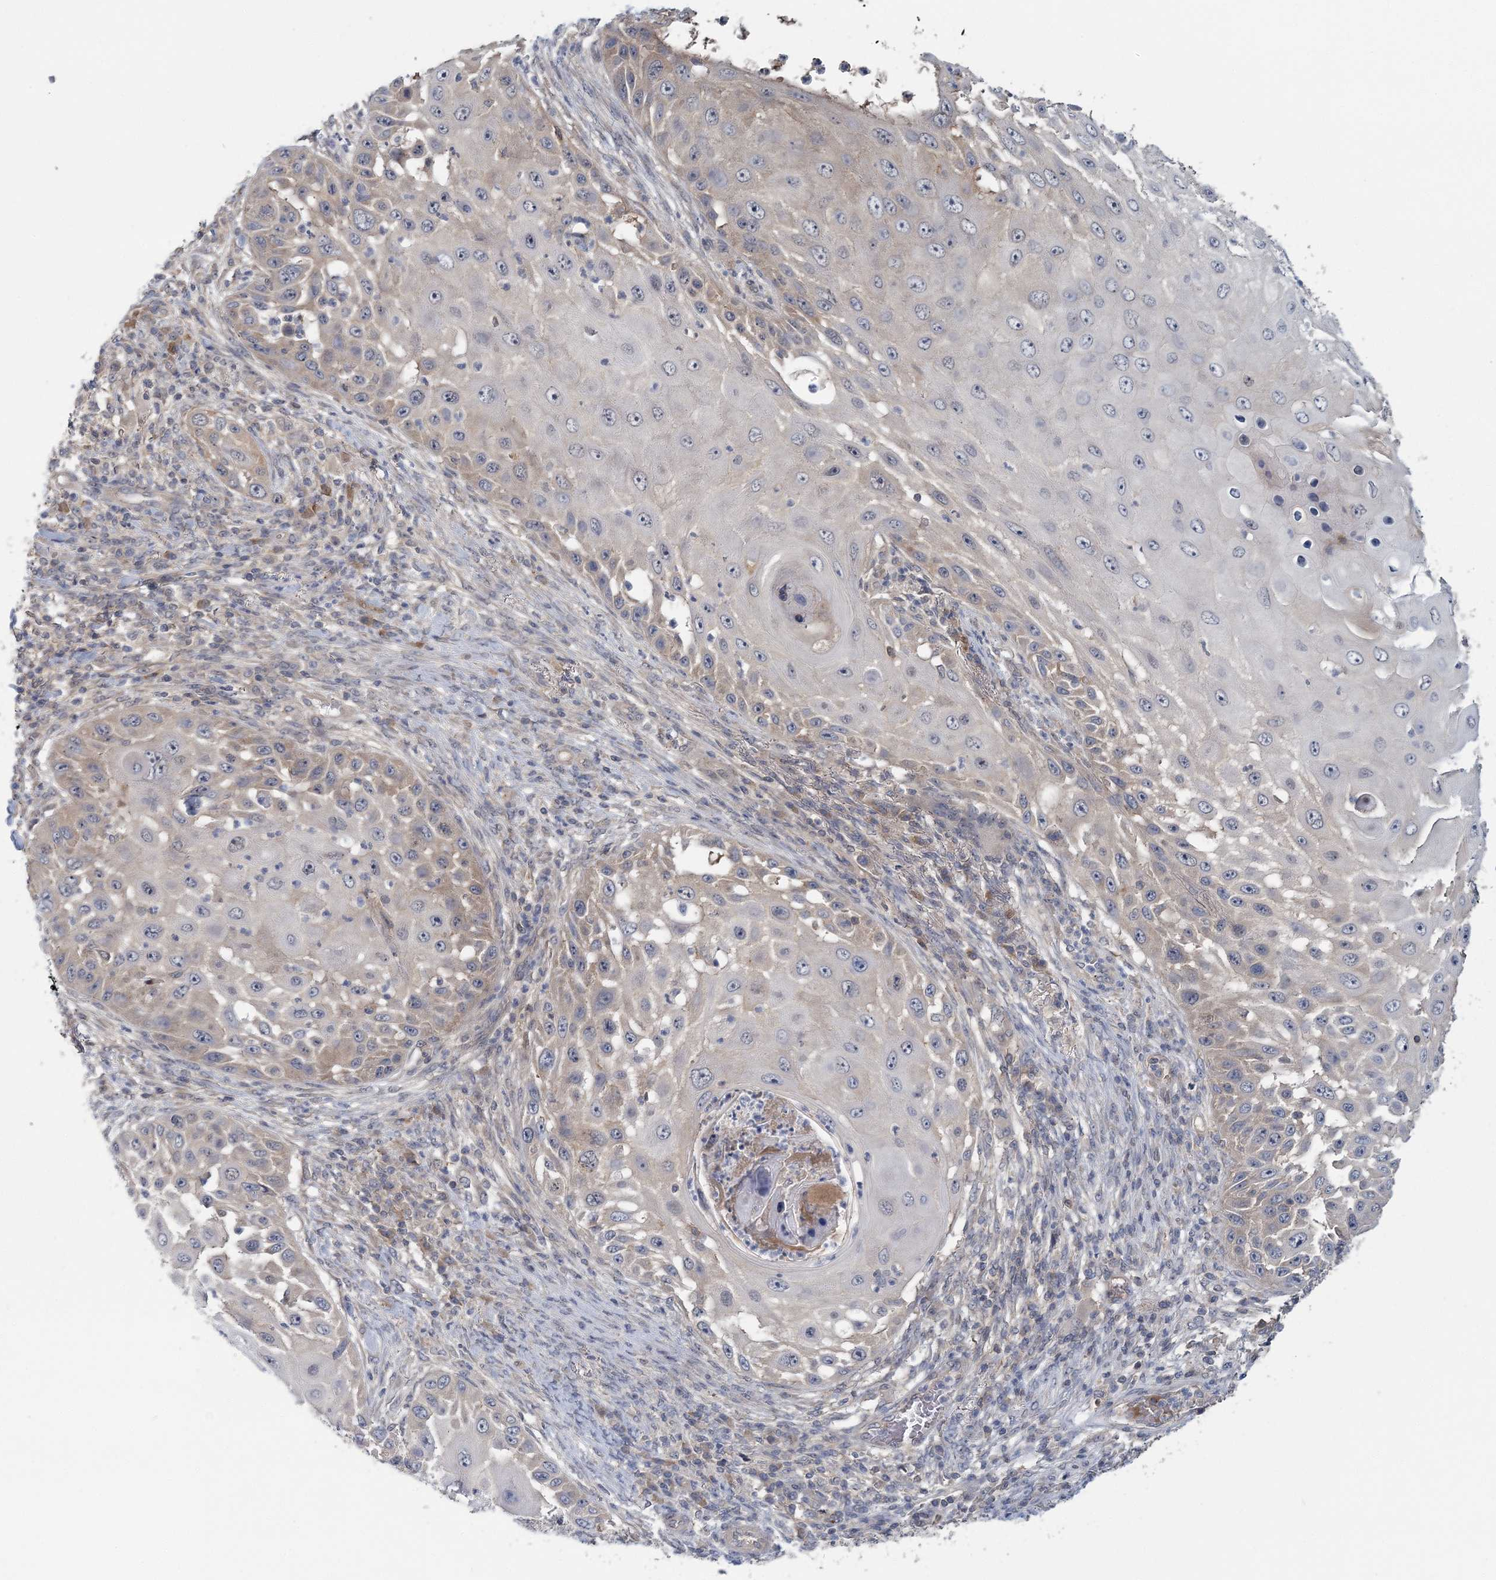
{"staining": {"intensity": "negative", "quantity": "none", "location": "none"}, "tissue": "skin cancer", "cell_type": "Tumor cells", "image_type": "cancer", "snomed": [{"axis": "morphology", "description": "Squamous cell carcinoma, NOS"}, {"axis": "topography", "description": "Skin"}], "caption": "A photomicrograph of squamous cell carcinoma (skin) stained for a protein demonstrates no brown staining in tumor cells. (DAB (3,3'-diaminobenzidine) IHC visualized using brightfield microscopy, high magnification).", "gene": "RNF25", "patient": {"sex": "female", "age": 44}}